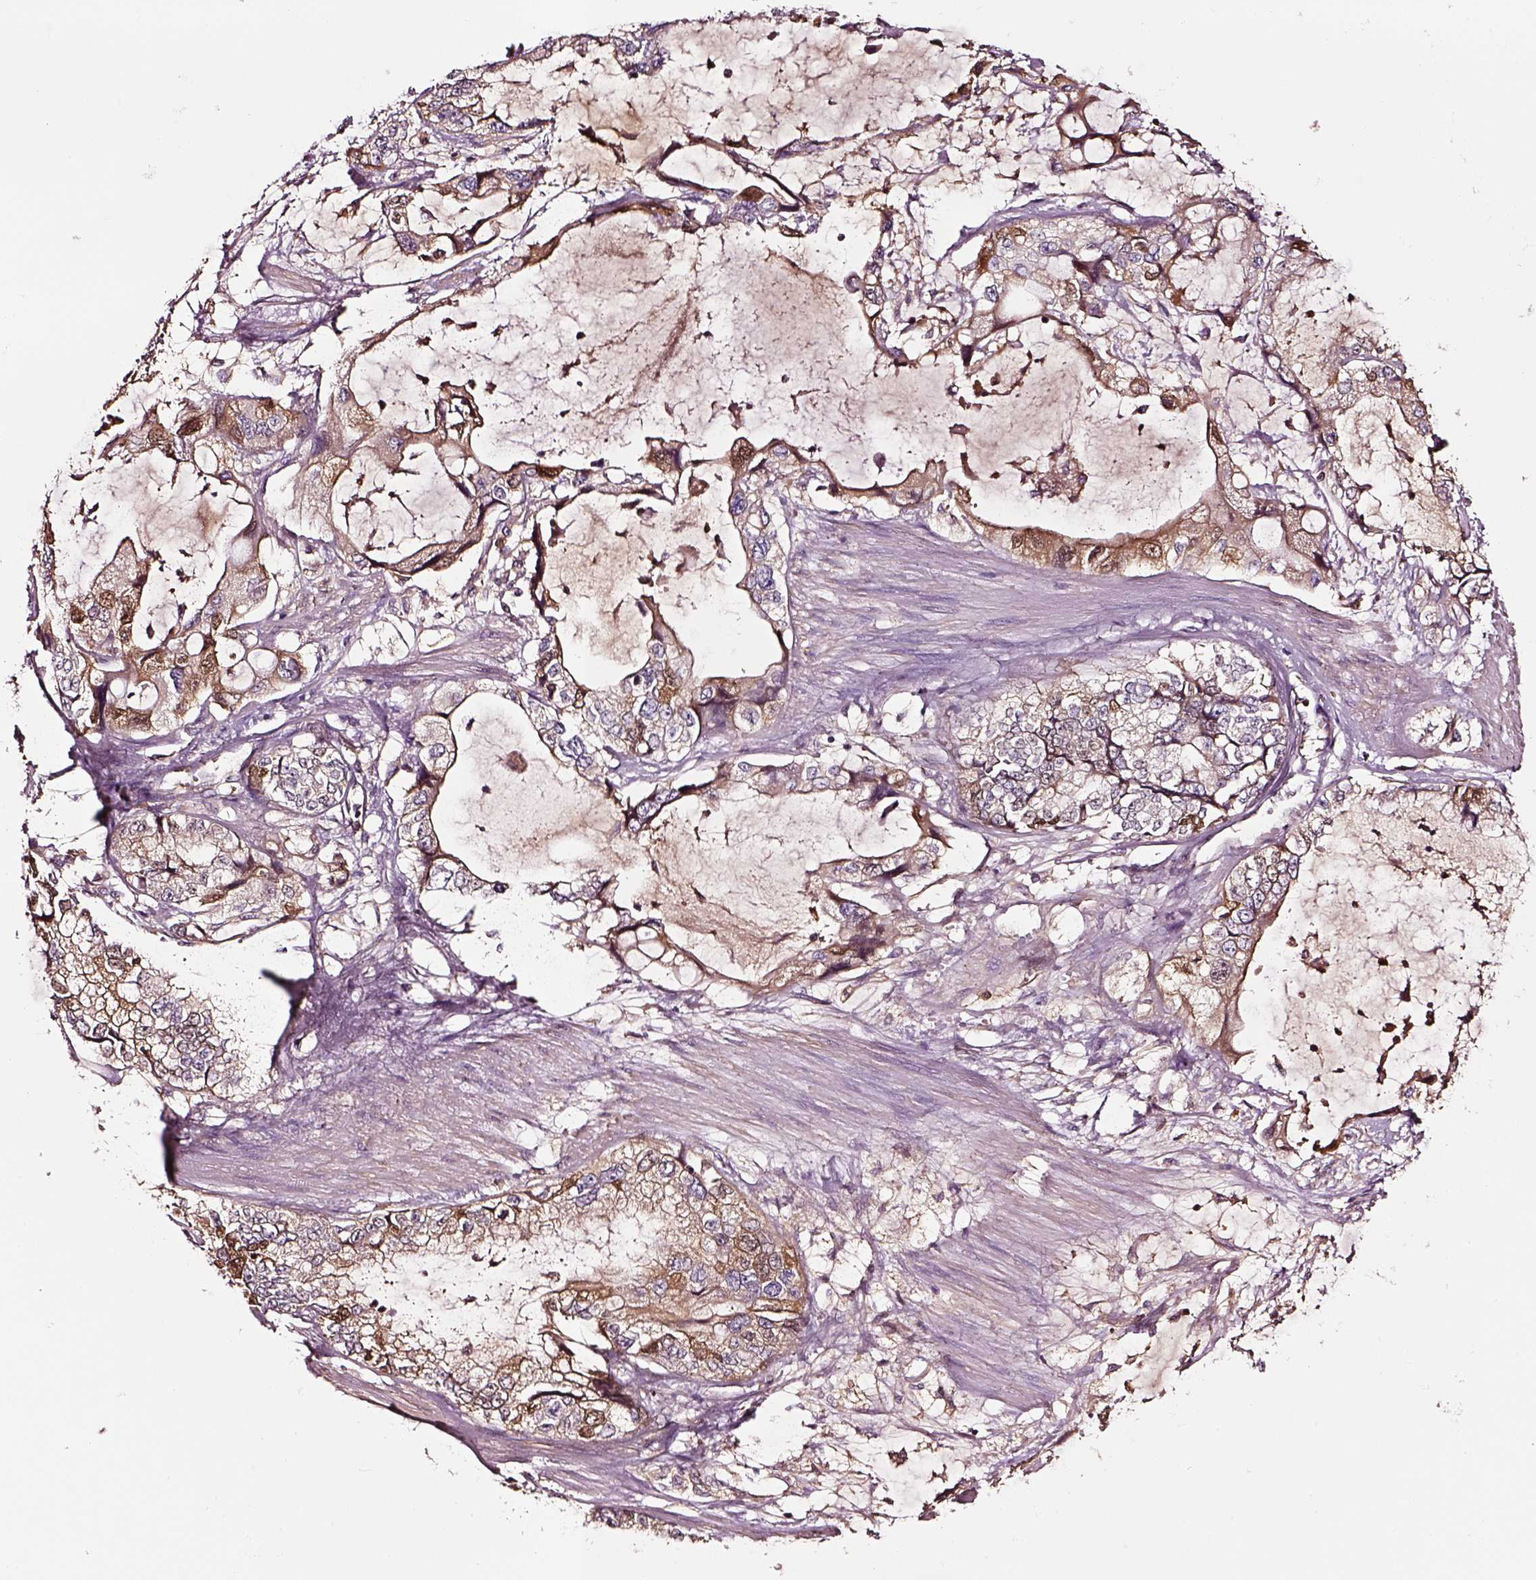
{"staining": {"intensity": "moderate", "quantity": ">75%", "location": "cytoplasmic/membranous"}, "tissue": "stomach cancer", "cell_type": "Tumor cells", "image_type": "cancer", "snomed": [{"axis": "morphology", "description": "Adenocarcinoma, NOS"}, {"axis": "topography", "description": "Pancreas"}, {"axis": "topography", "description": "Stomach, upper"}, {"axis": "topography", "description": "Stomach"}], "caption": "Stomach cancer stained with a brown dye demonstrates moderate cytoplasmic/membranous positive expression in approximately >75% of tumor cells.", "gene": "TF", "patient": {"sex": "male", "age": 77}}